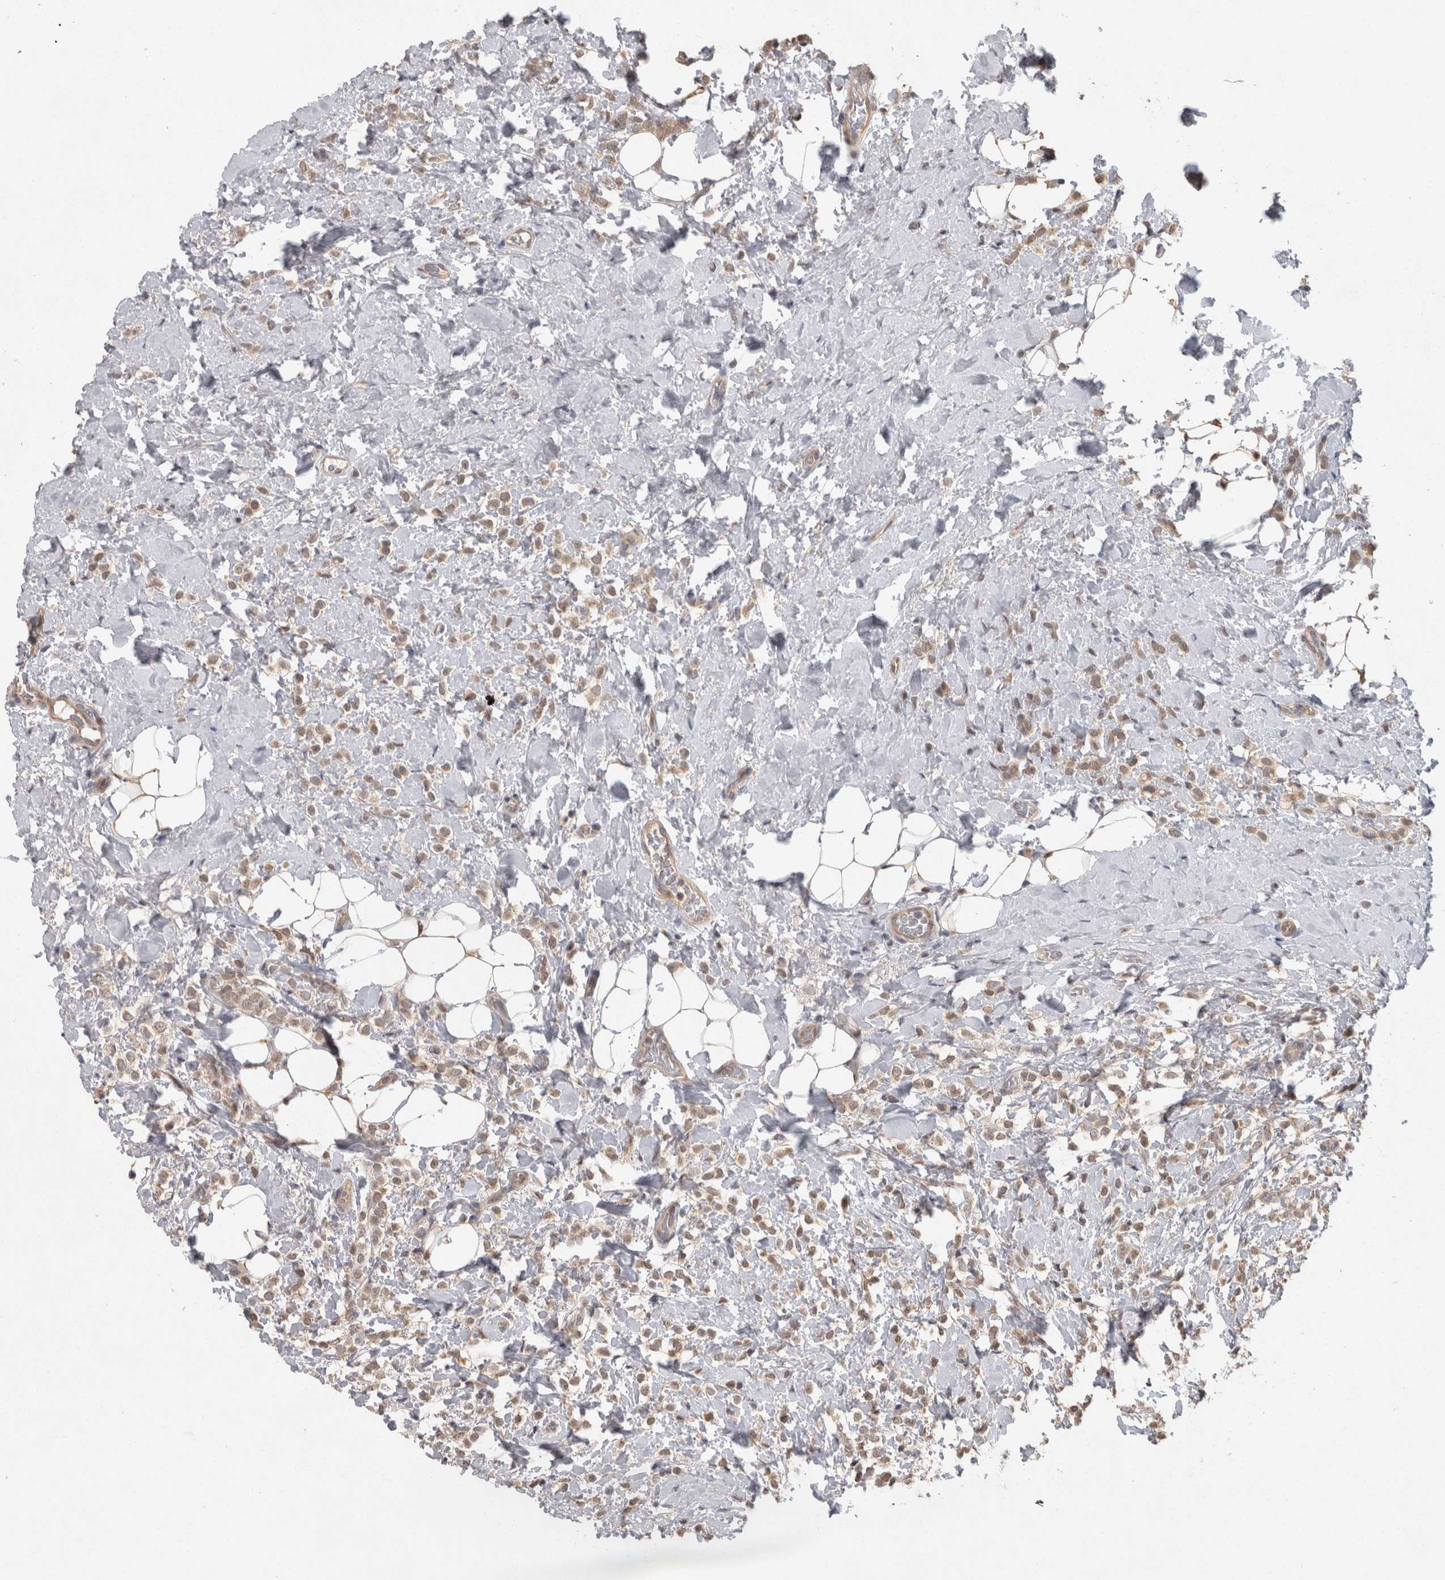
{"staining": {"intensity": "moderate", "quantity": ">75%", "location": "cytoplasmic/membranous"}, "tissue": "breast cancer", "cell_type": "Tumor cells", "image_type": "cancer", "snomed": [{"axis": "morphology", "description": "Normal tissue, NOS"}, {"axis": "morphology", "description": "Lobular carcinoma"}, {"axis": "topography", "description": "Breast"}], "caption": "Lobular carcinoma (breast) stained for a protein (brown) shows moderate cytoplasmic/membranous positive positivity in about >75% of tumor cells.", "gene": "ACAT2", "patient": {"sex": "female", "age": 50}}